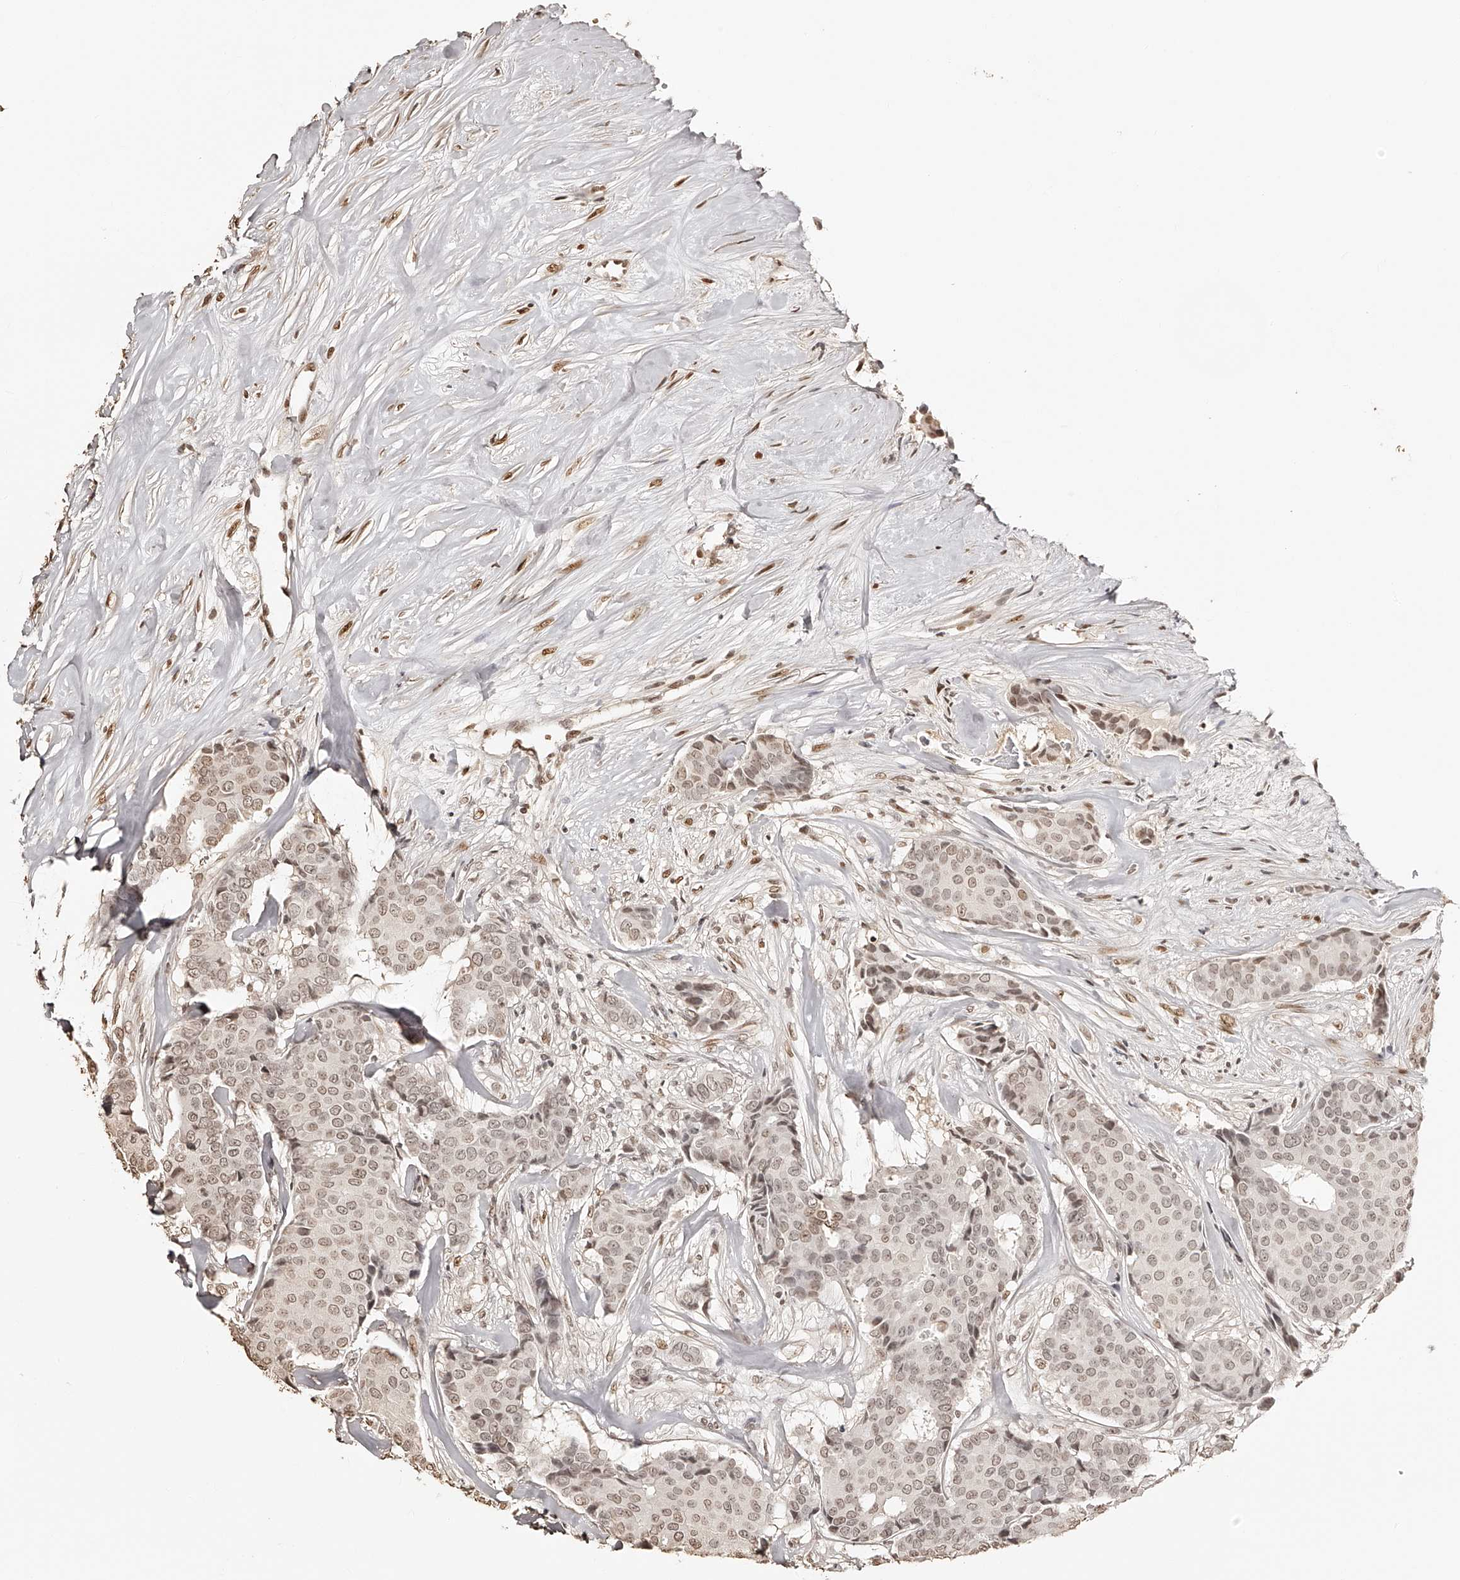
{"staining": {"intensity": "weak", "quantity": ">75%", "location": "nuclear"}, "tissue": "breast cancer", "cell_type": "Tumor cells", "image_type": "cancer", "snomed": [{"axis": "morphology", "description": "Duct carcinoma"}, {"axis": "topography", "description": "Breast"}], "caption": "Protein staining reveals weak nuclear staining in about >75% of tumor cells in breast cancer.", "gene": "ZNF503", "patient": {"sex": "female", "age": 75}}